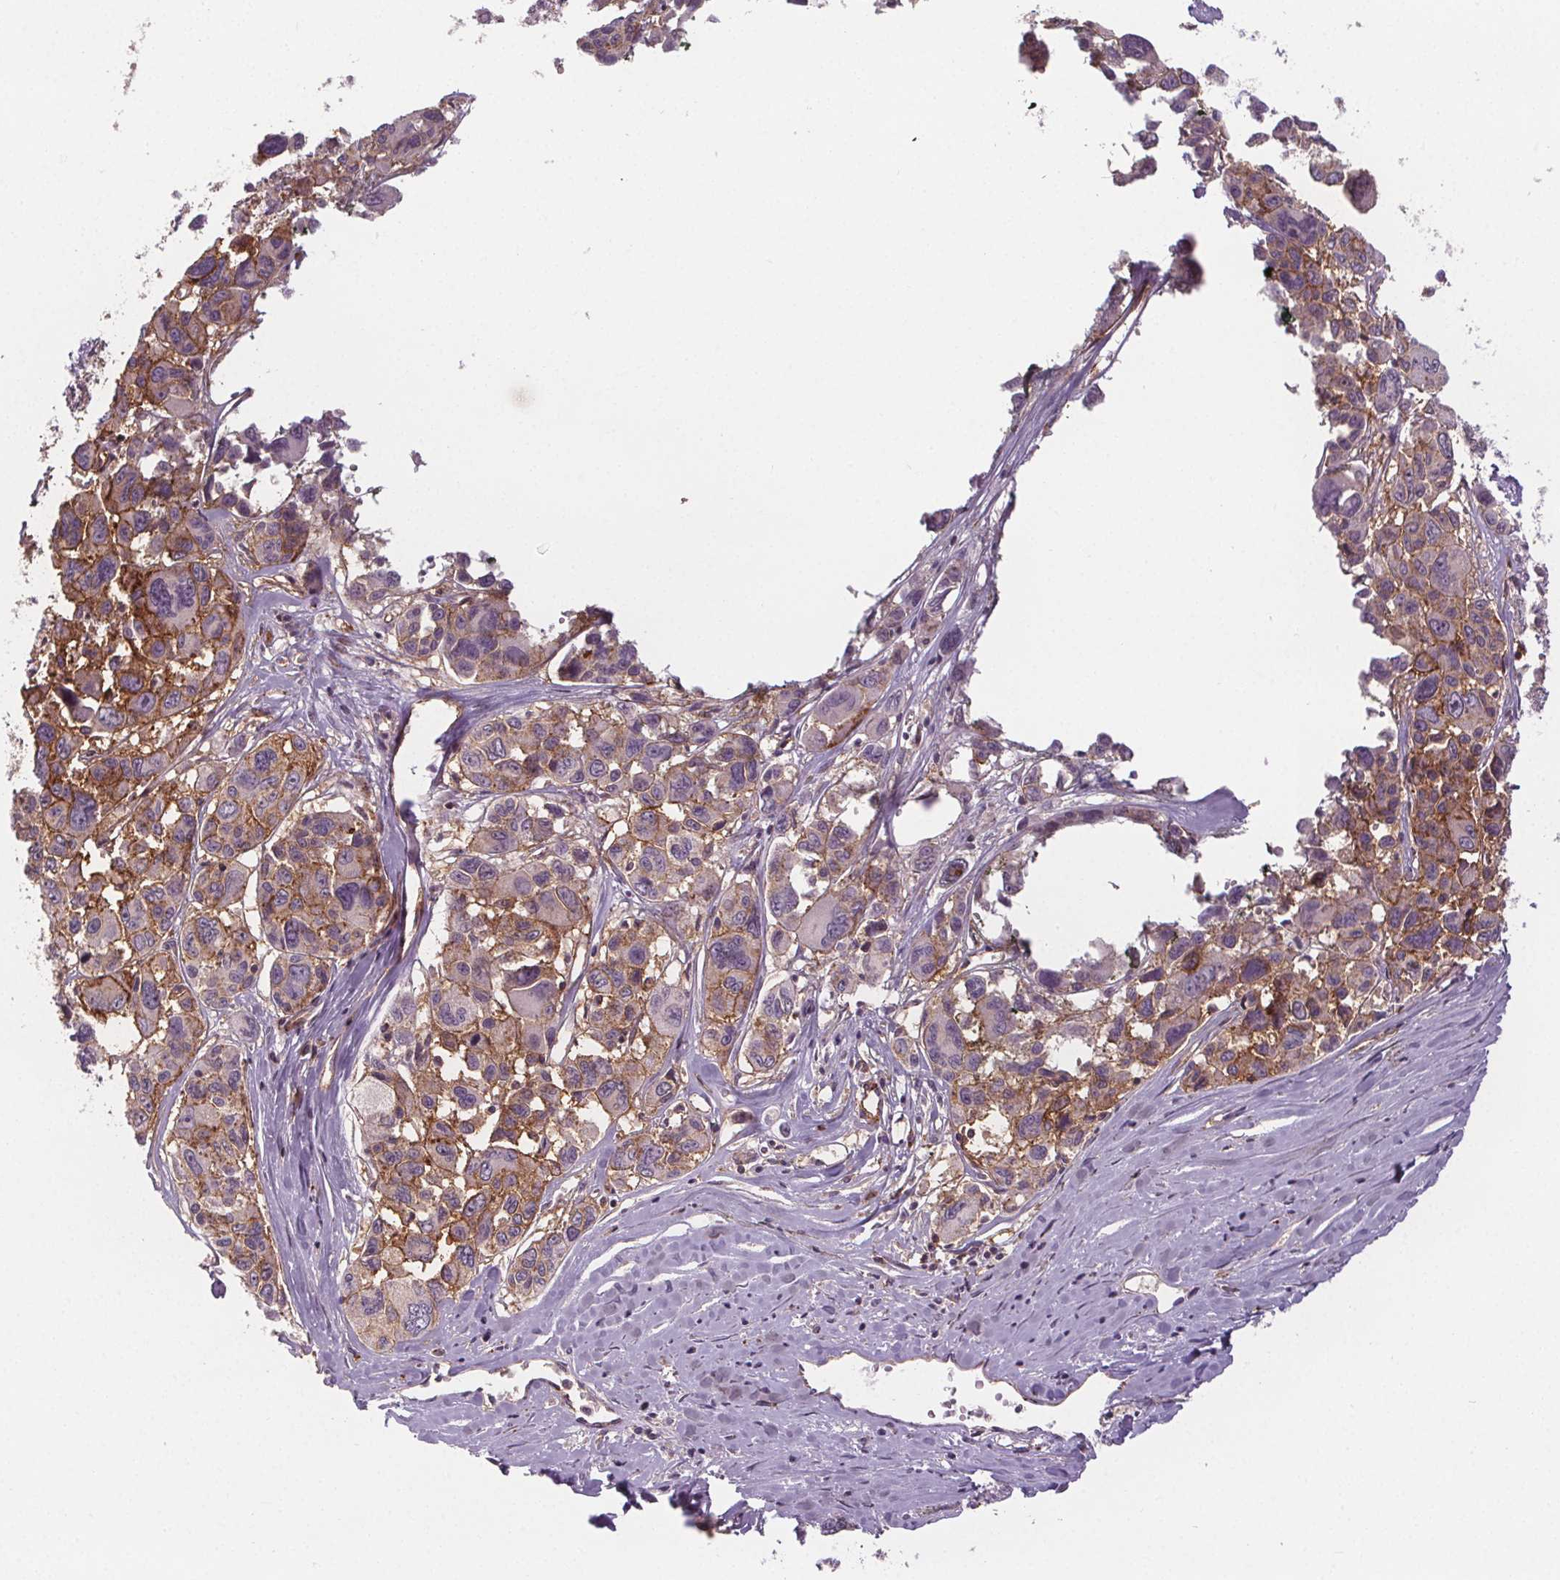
{"staining": {"intensity": "moderate", "quantity": ">75%", "location": "cytoplasmic/membranous"}, "tissue": "melanoma", "cell_type": "Tumor cells", "image_type": "cancer", "snomed": [{"axis": "morphology", "description": "Malignant melanoma, NOS"}, {"axis": "topography", "description": "Skin"}], "caption": "About >75% of tumor cells in human malignant melanoma display moderate cytoplasmic/membranous protein positivity as visualized by brown immunohistochemical staining.", "gene": "ATP1A1", "patient": {"sex": "female", "age": 66}}